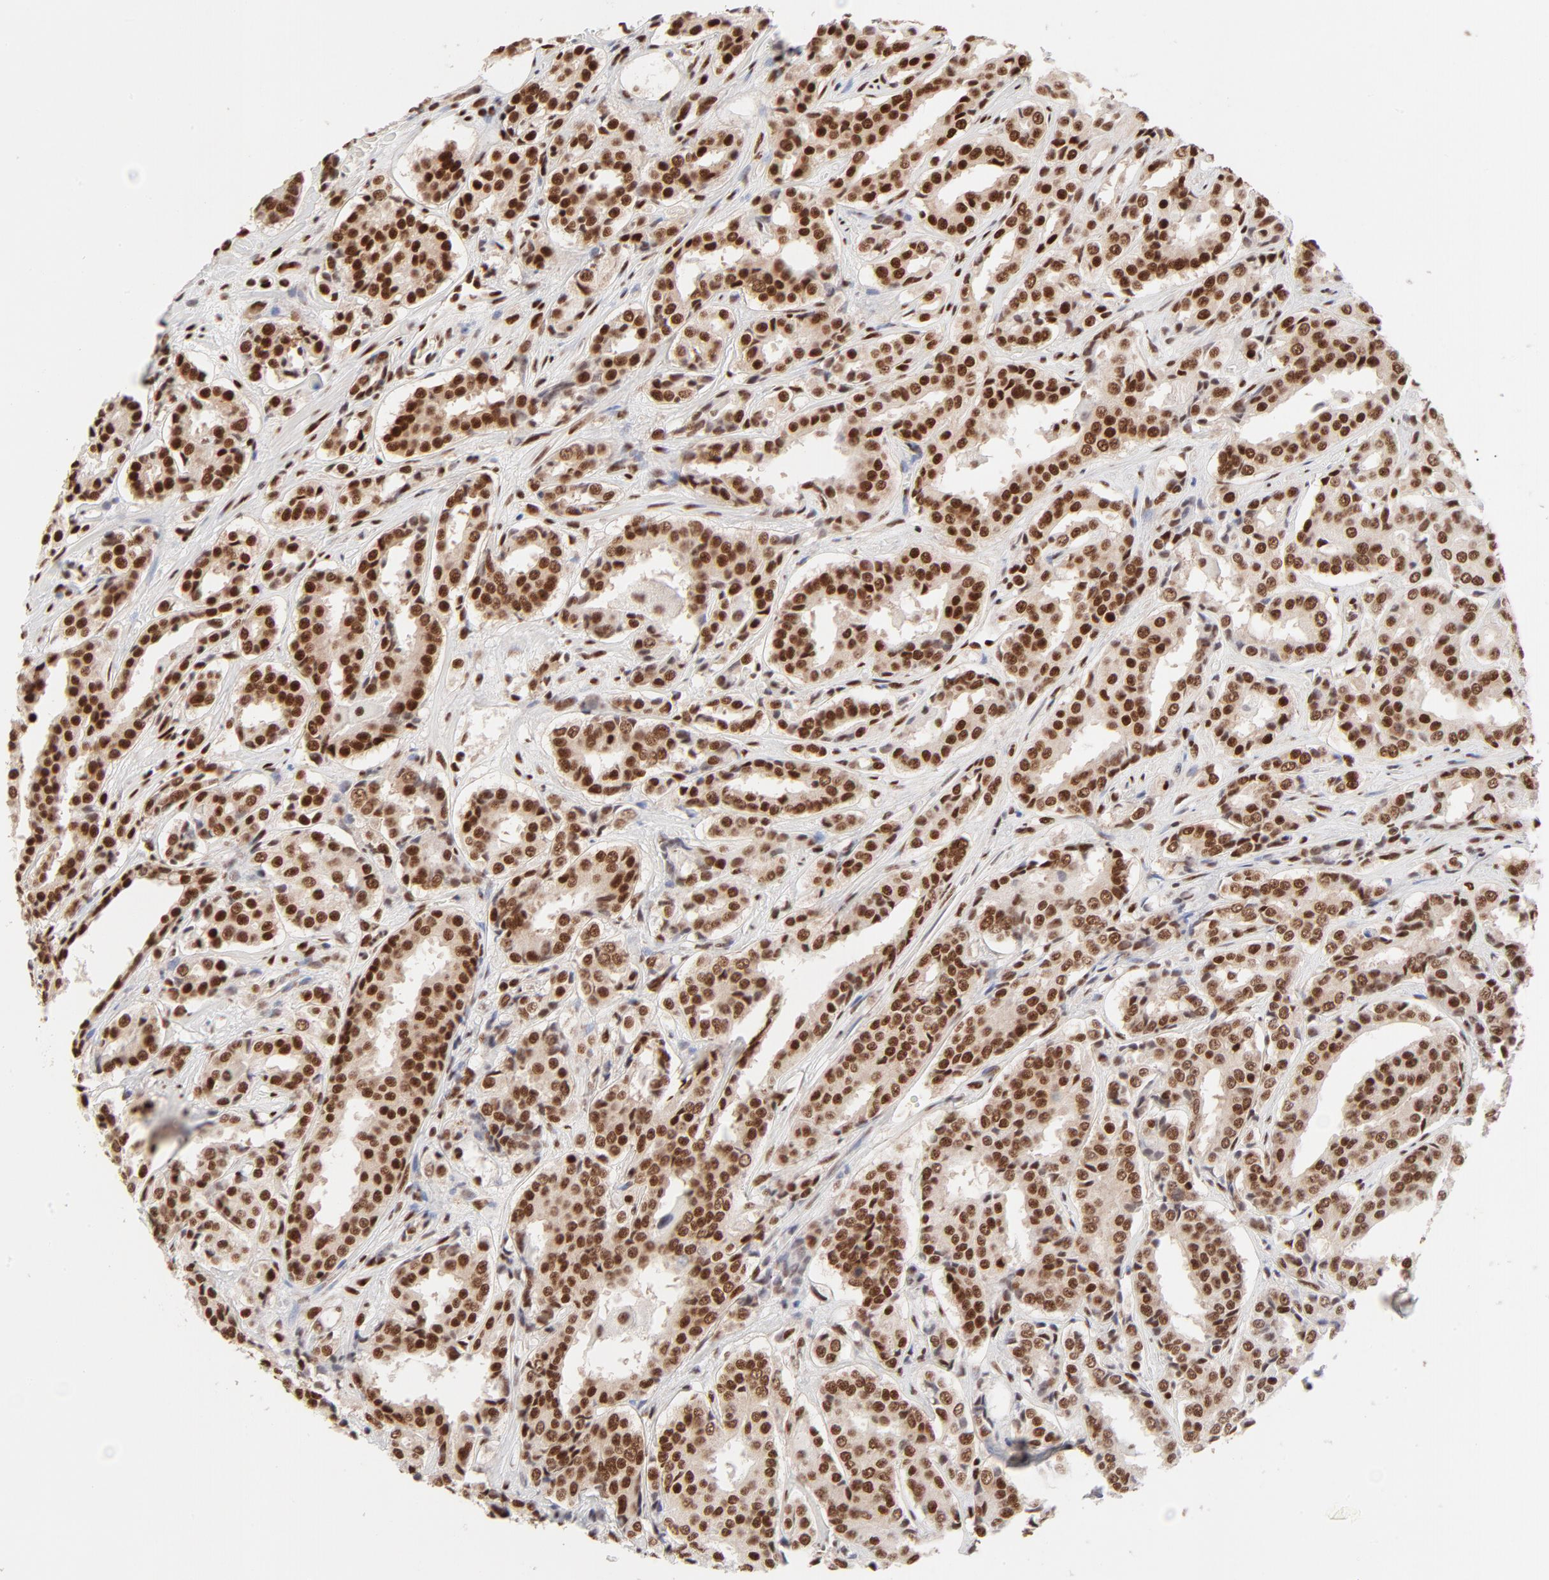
{"staining": {"intensity": "strong", "quantity": ">75%", "location": "nuclear"}, "tissue": "prostate cancer", "cell_type": "Tumor cells", "image_type": "cancer", "snomed": [{"axis": "morphology", "description": "Adenocarcinoma, Medium grade"}, {"axis": "topography", "description": "Prostate"}], "caption": "IHC photomicrograph of human prostate cancer (medium-grade adenocarcinoma) stained for a protein (brown), which reveals high levels of strong nuclear positivity in about >75% of tumor cells.", "gene": "TARDBP", "patient": {"sex": "male", "age": 60}}